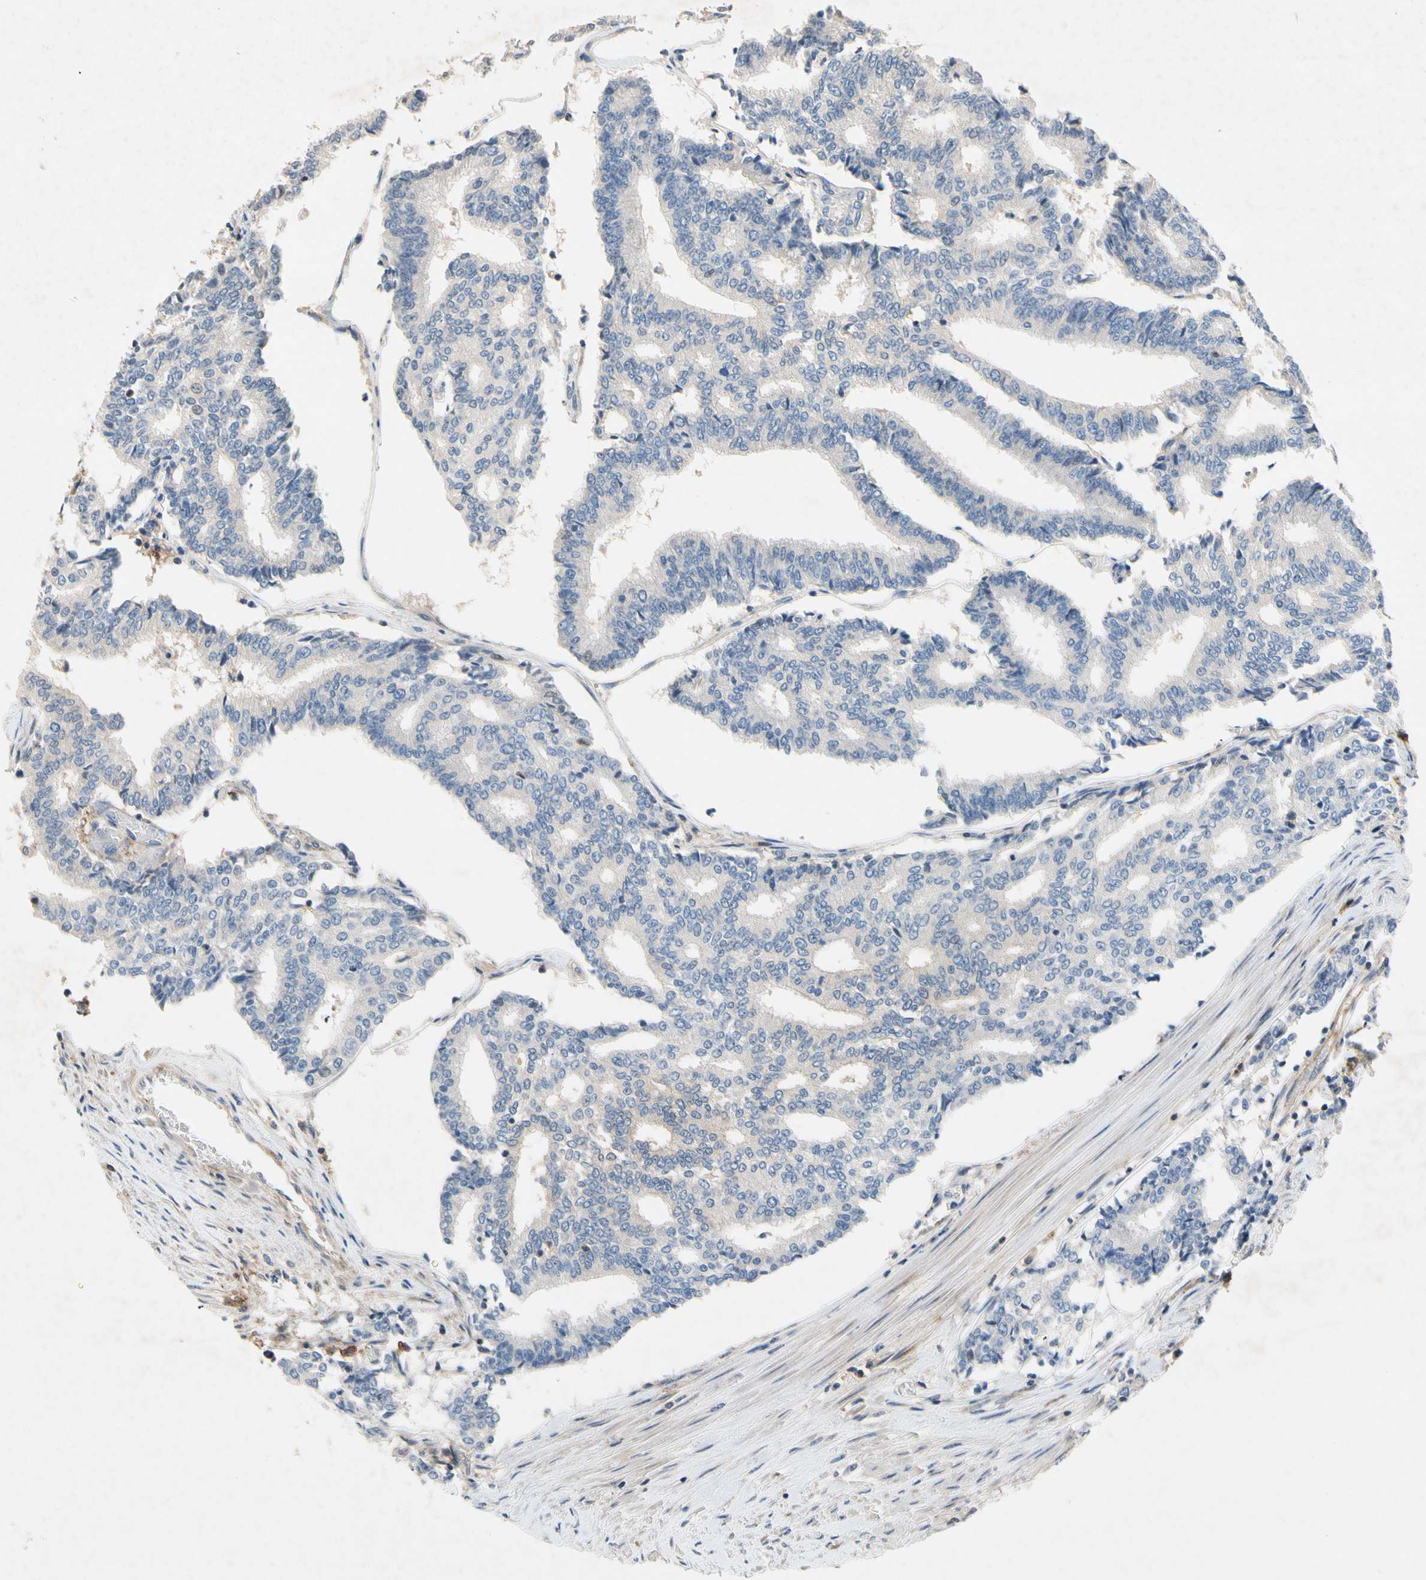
{"staining": {"intensity": "negative", "quantity": "none", "location": "none"}, "tissue": "prostate cancer", "cell_type": "Tumor cells", "image_type": "cancer", "snomed": [{"axis": "morphology", "description": "Adenocarcinoma, High grade"}, {"axis": "topography", "description": "Prostate"}], "caption": "DAB immunohistochemical staining of human prostate cancer shows no significant positivity in tumor cells.", "gene": "NDFIP2", "patient": {"sex": "male", "age": 55}}